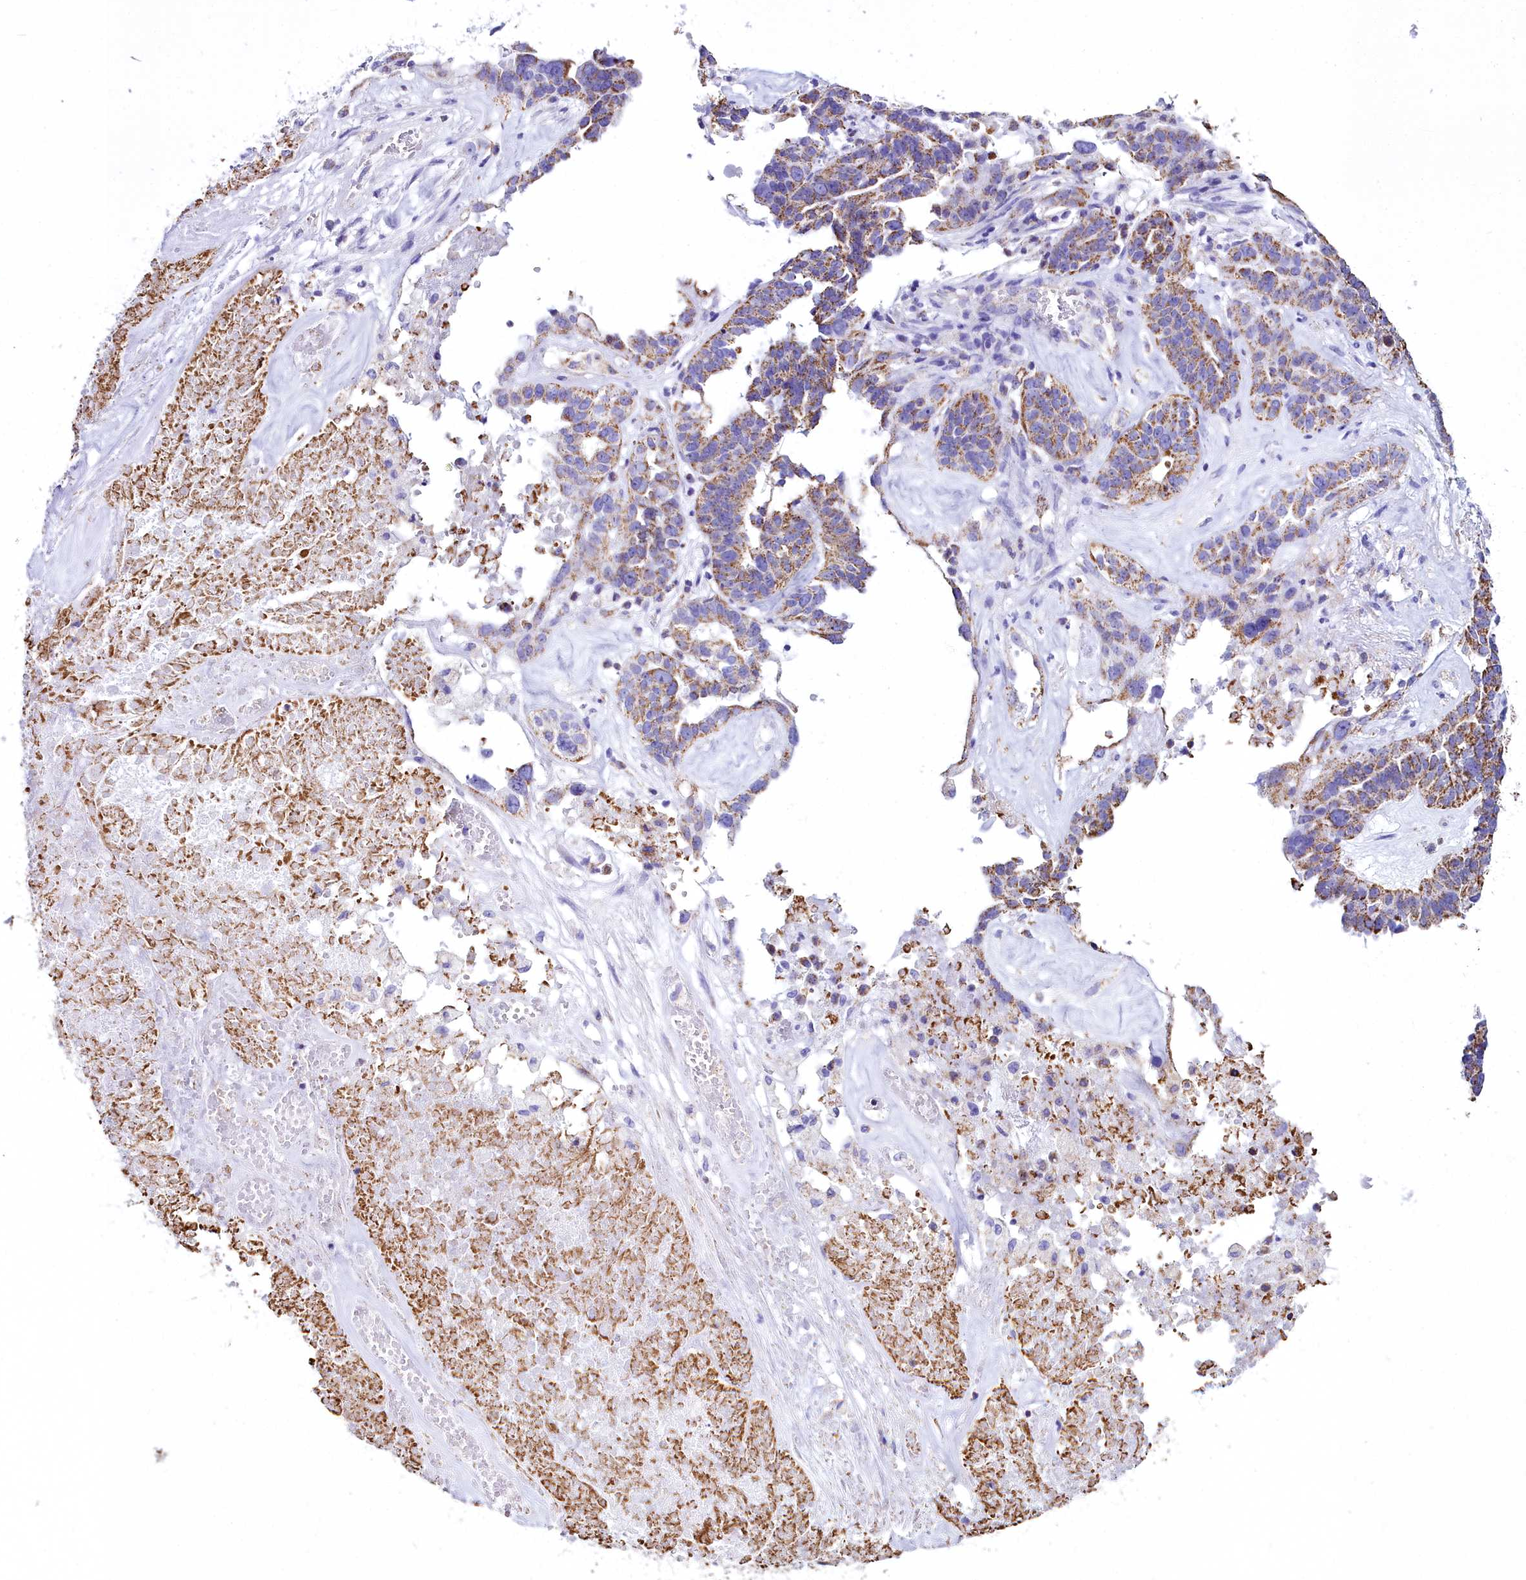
{"staining": {"intensity": "moderate", "quantity": ">75%", "location": "cytoplasmic/membranous"}, "tissue": "ovarian cancer", "cell_type": "Tumor cells", "image_type": "cancer", "snomed": [{"axis": "morphology", "description": "Cystadenocarcinoma, serous, NOS"}, {"axis": "topography", "description": "Ovary"}], "caption": "Ovarian cancer (serous cystadenocarcinoma) was stained to show a protein in brown. There is medium levels of moderate cytoplasmic/membranous expression in about >75% of tumor cells.", "gene": "WDFY3", "patient": {"sex": "female", "age": 59}}